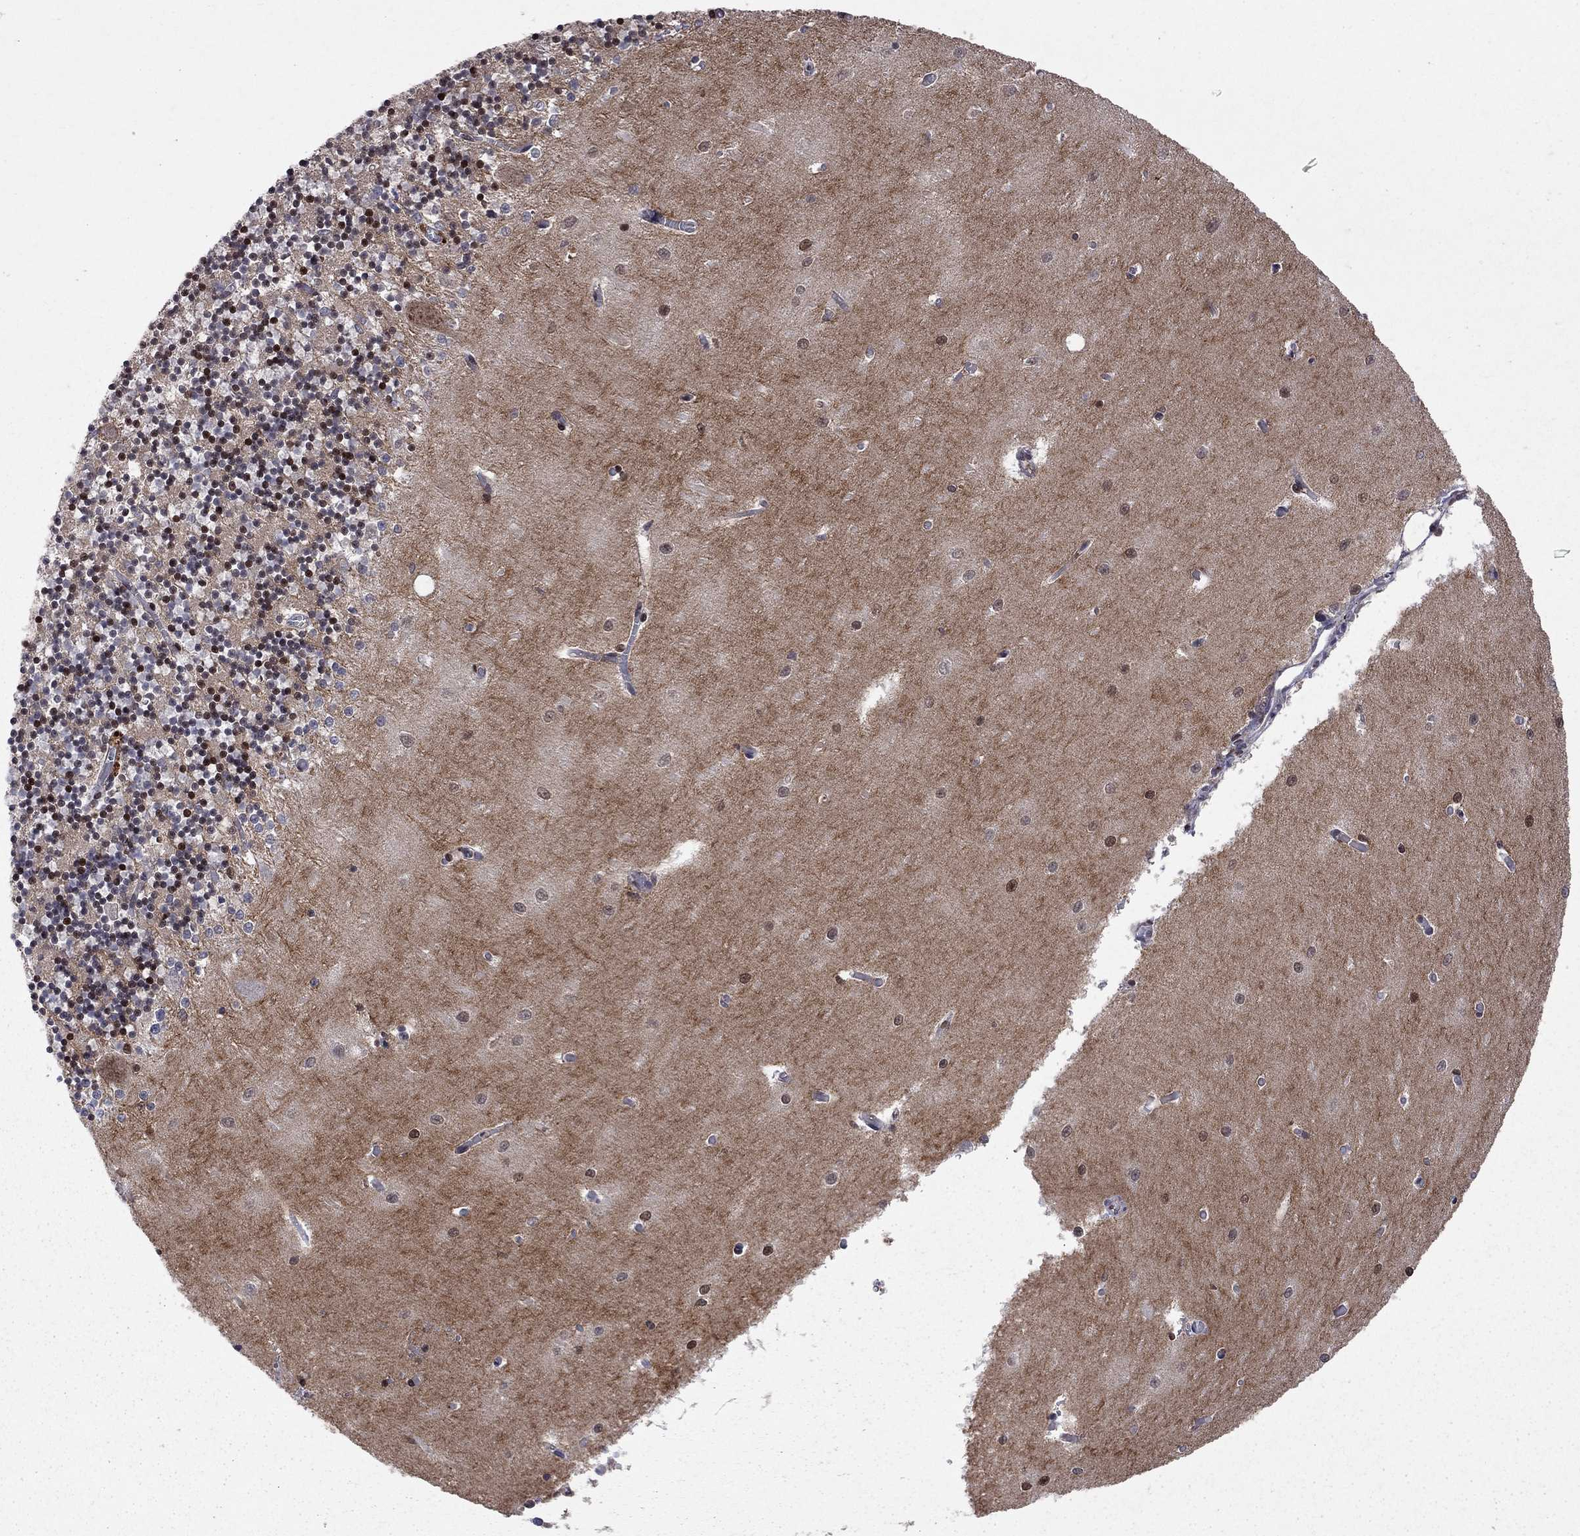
{"staining": {"intensity": "strong", "quantity": "<25%", "location": "nuclear"}, "tissue": "cerebellum", "cell_type": "Cells in granular layer", "image_type": "normal", "snomed": [{"axis": "morphology", "description": "Normal tissue, NOS"}, {"axis": "topography", "description": "Cerebellum"}], "caption": "Cerebellum stained with a protein marker displays strong staining in cells in granular layer.", "gene": "SAP30L", "patient": {"sex": "female", "age": 64}}